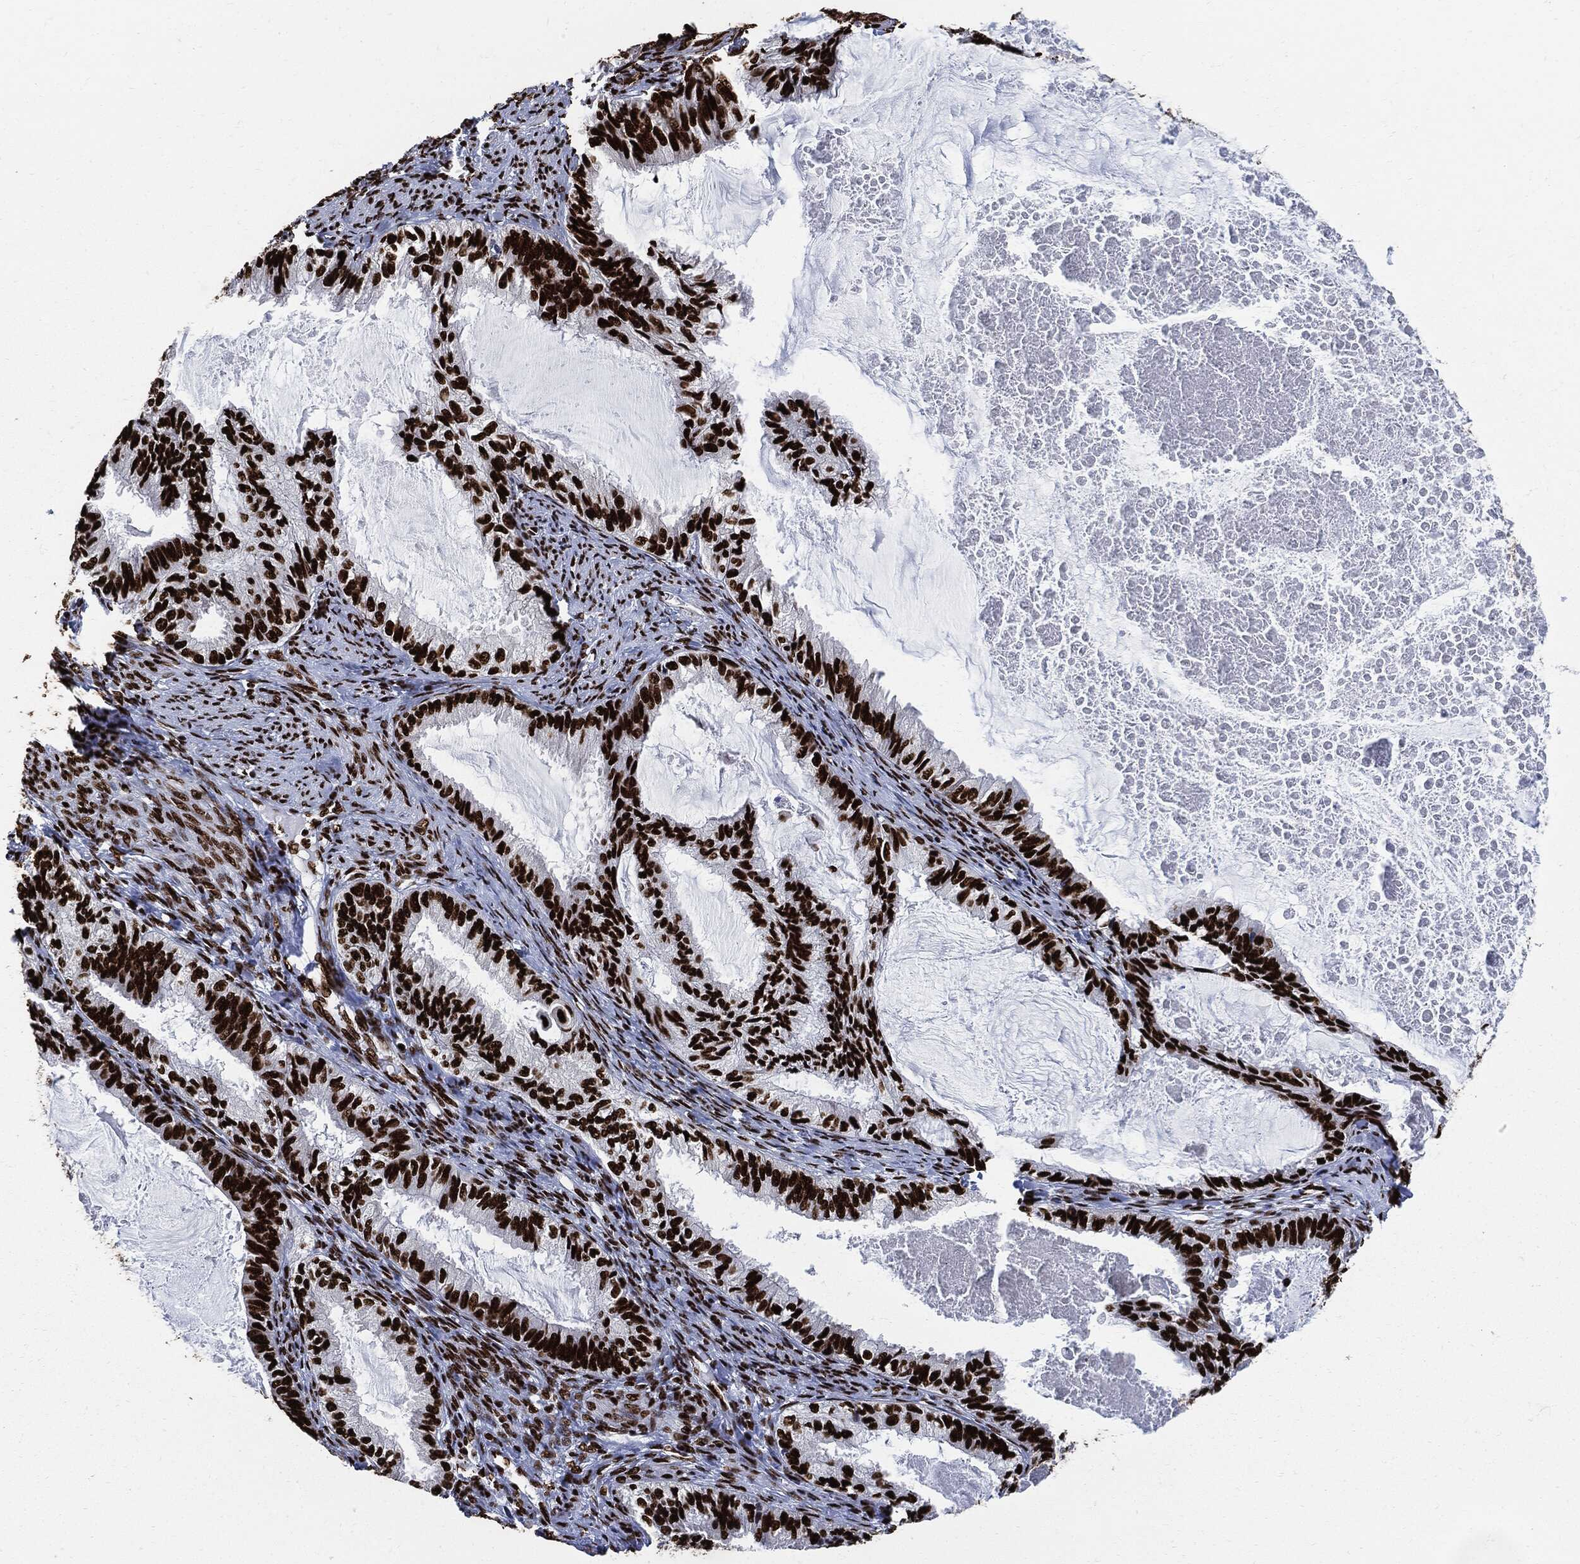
{"staining": {"intensity": "strong", "quantity": ">75%", "location": "nuclear"}, "tissue": "endometrial cancer", "cell_type": "Tumor cells", "image_type": "cancer", "snomed": [{"axis": "morphology", "description": "Adenocarcinoma, NOS"}, {"axis": "topography", "description": "Endometrium"}], "caption": "IHC micrograph of neoplastic tissue: adenocarcinoma (endometrial) stained using immunohistochemistry displays high levels of strong protein expression localized specifically in the nuclear of tumor cells, appearing as a nuclear brown color.", "gene": "RECQL", "patient": {"sex": "female", "age": 86}}